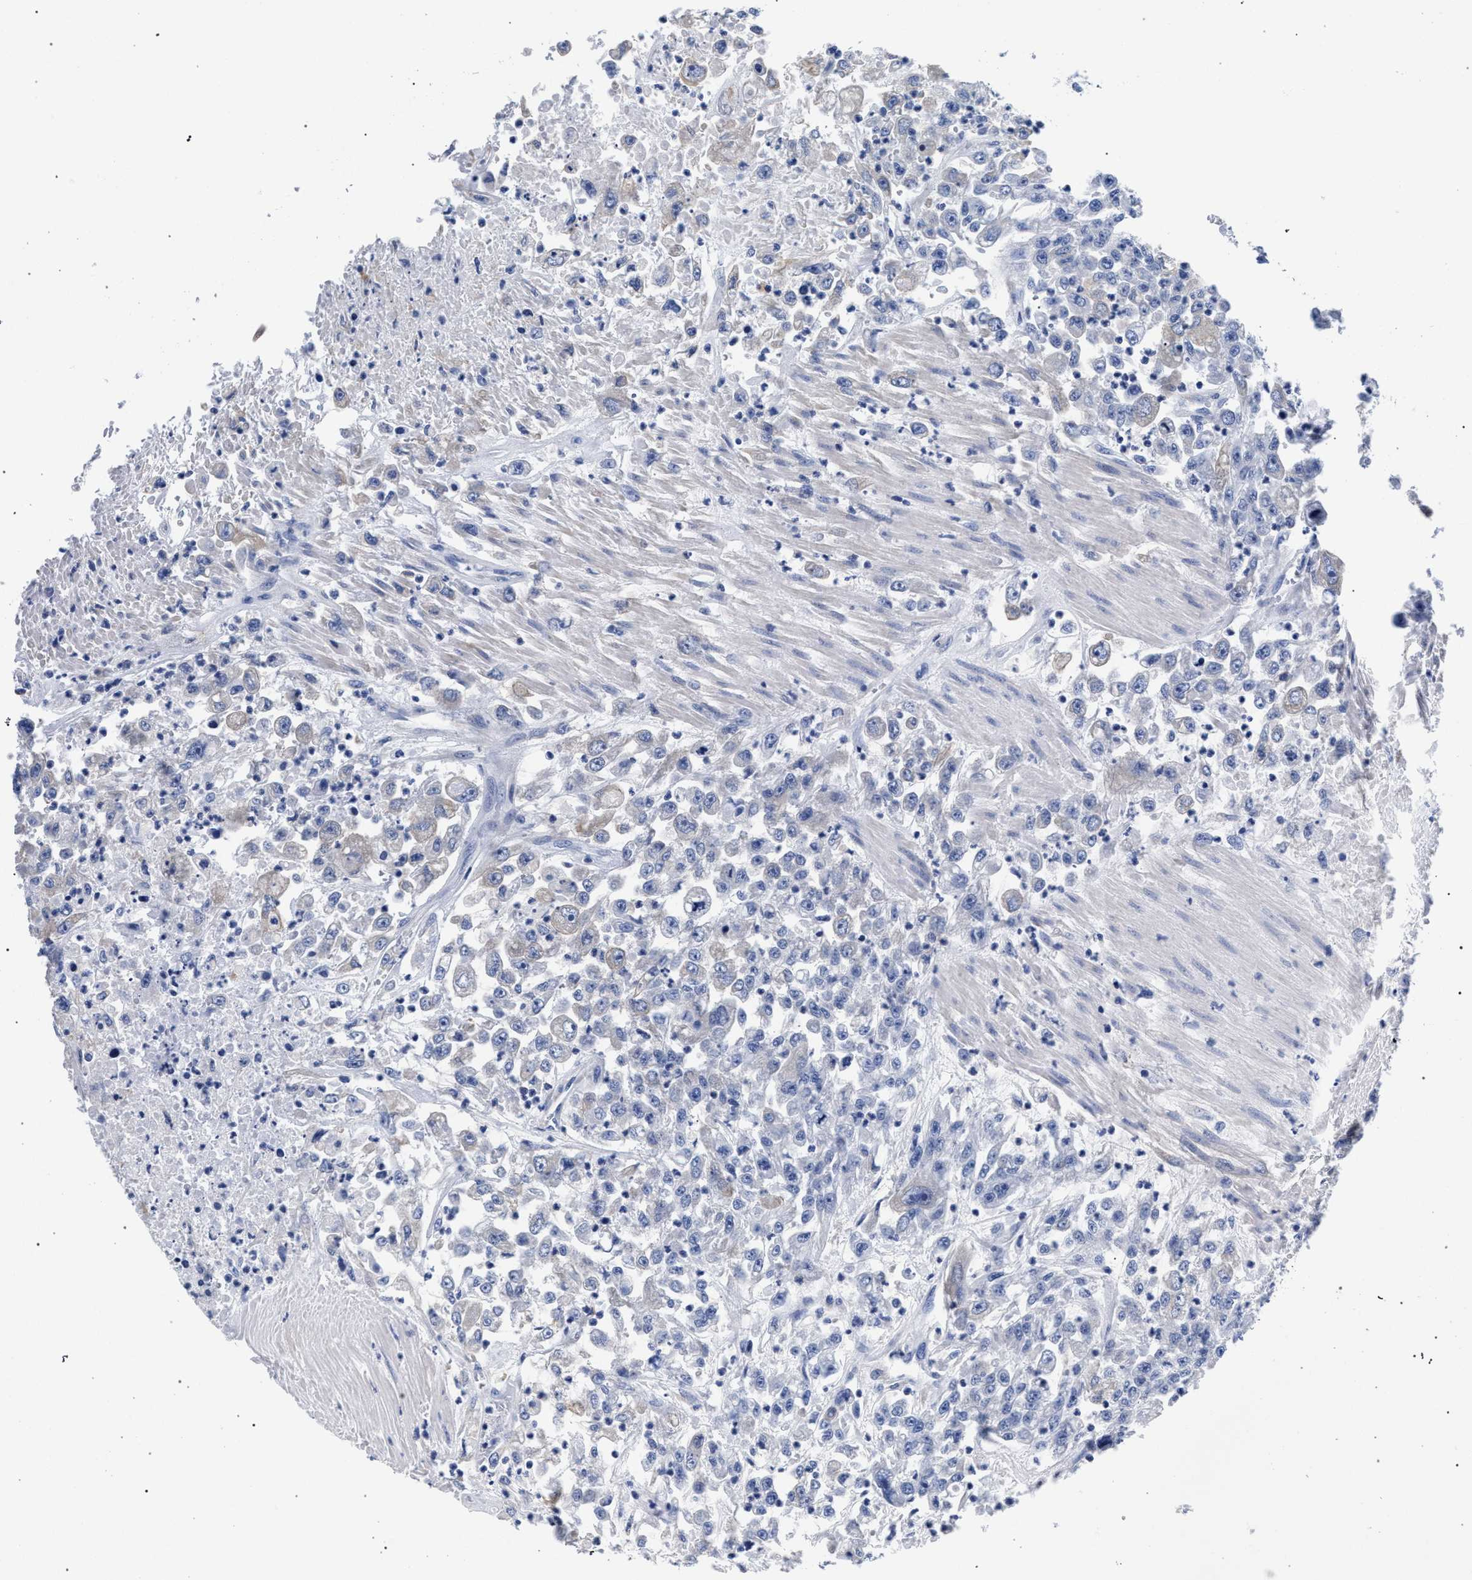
{"staining": {"intensity": "negative", "quantity": "none", "location": "none"}, "tissue": "urothelial cancer", "cell_type": "Tumor cells", "image_type": "cancer", "snomed": [{"axis": "morphology", "description": "Urothelial carcinoma, High grade"}, {"axis": "topography", "description": "Urinary bladder"}], "caption": "This is a micrograph of immunohistochemistry staining of urothelial carcinoma (high-grade), which shows no staining in tumor cells. Nuclei are stained in blue.", "gene": "AKAP4", "patient": {"sex": "male", "age": 46}}